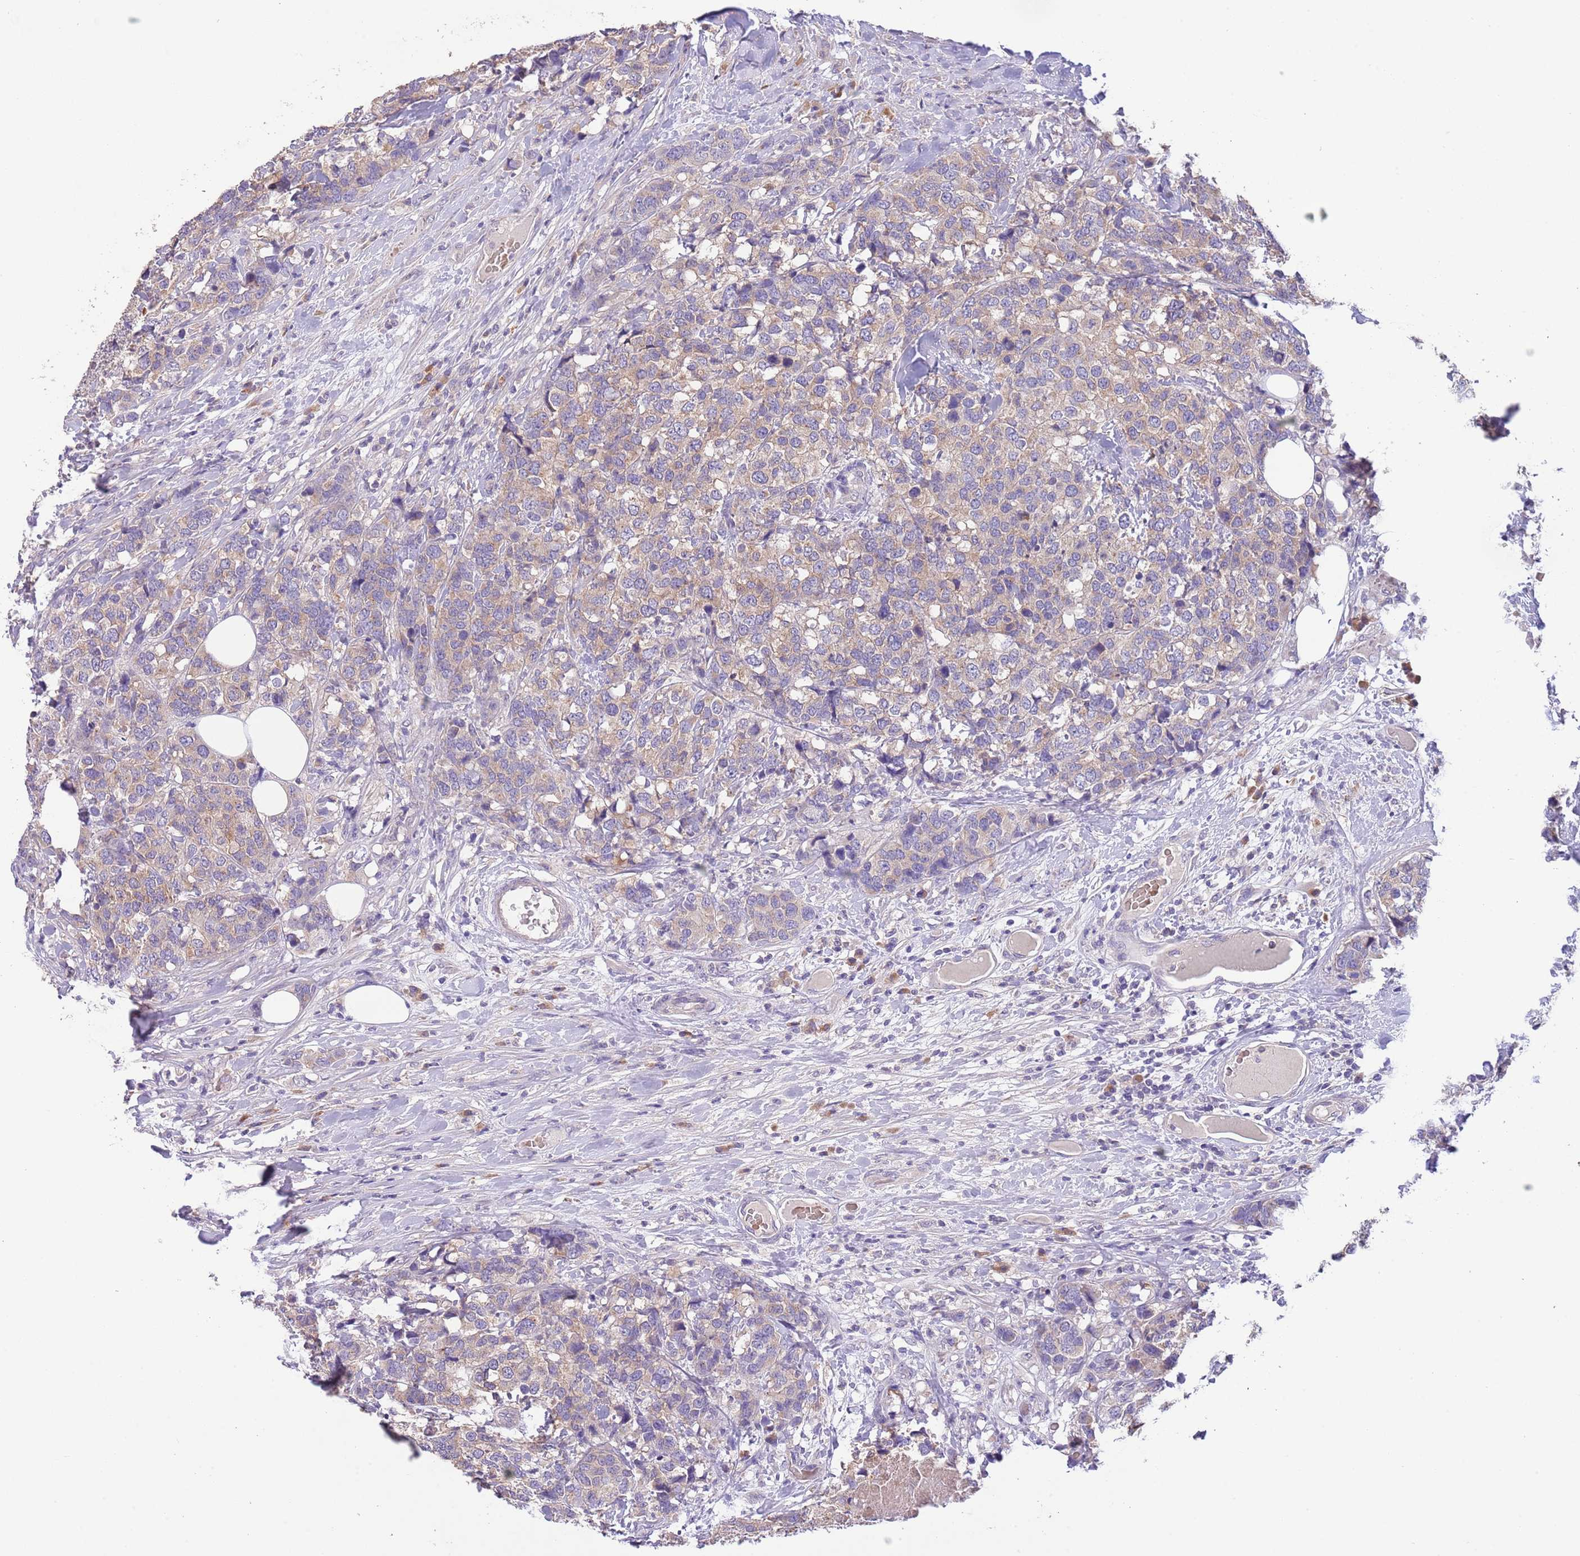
{"staining": {"intensity": "weak", "quantity": ">75%", "location": "cytoplasmic/membranous"}, "tissue": "breast cancer", "cell_type": "Tumor cells", "image_type": "cancer", "snomed": [{"axis": "morphology", "description": "Lobular carcinoma"}, {"axis": "topography", "description": "Breast"}], "caption": "Weak cytoplasmic/membranous protein staining is identified in approximately >75% of tumor cells in lobular carcinoma (breast).", "gene": "ZNF658", "patient": {"sex": "female", "age": 59}}